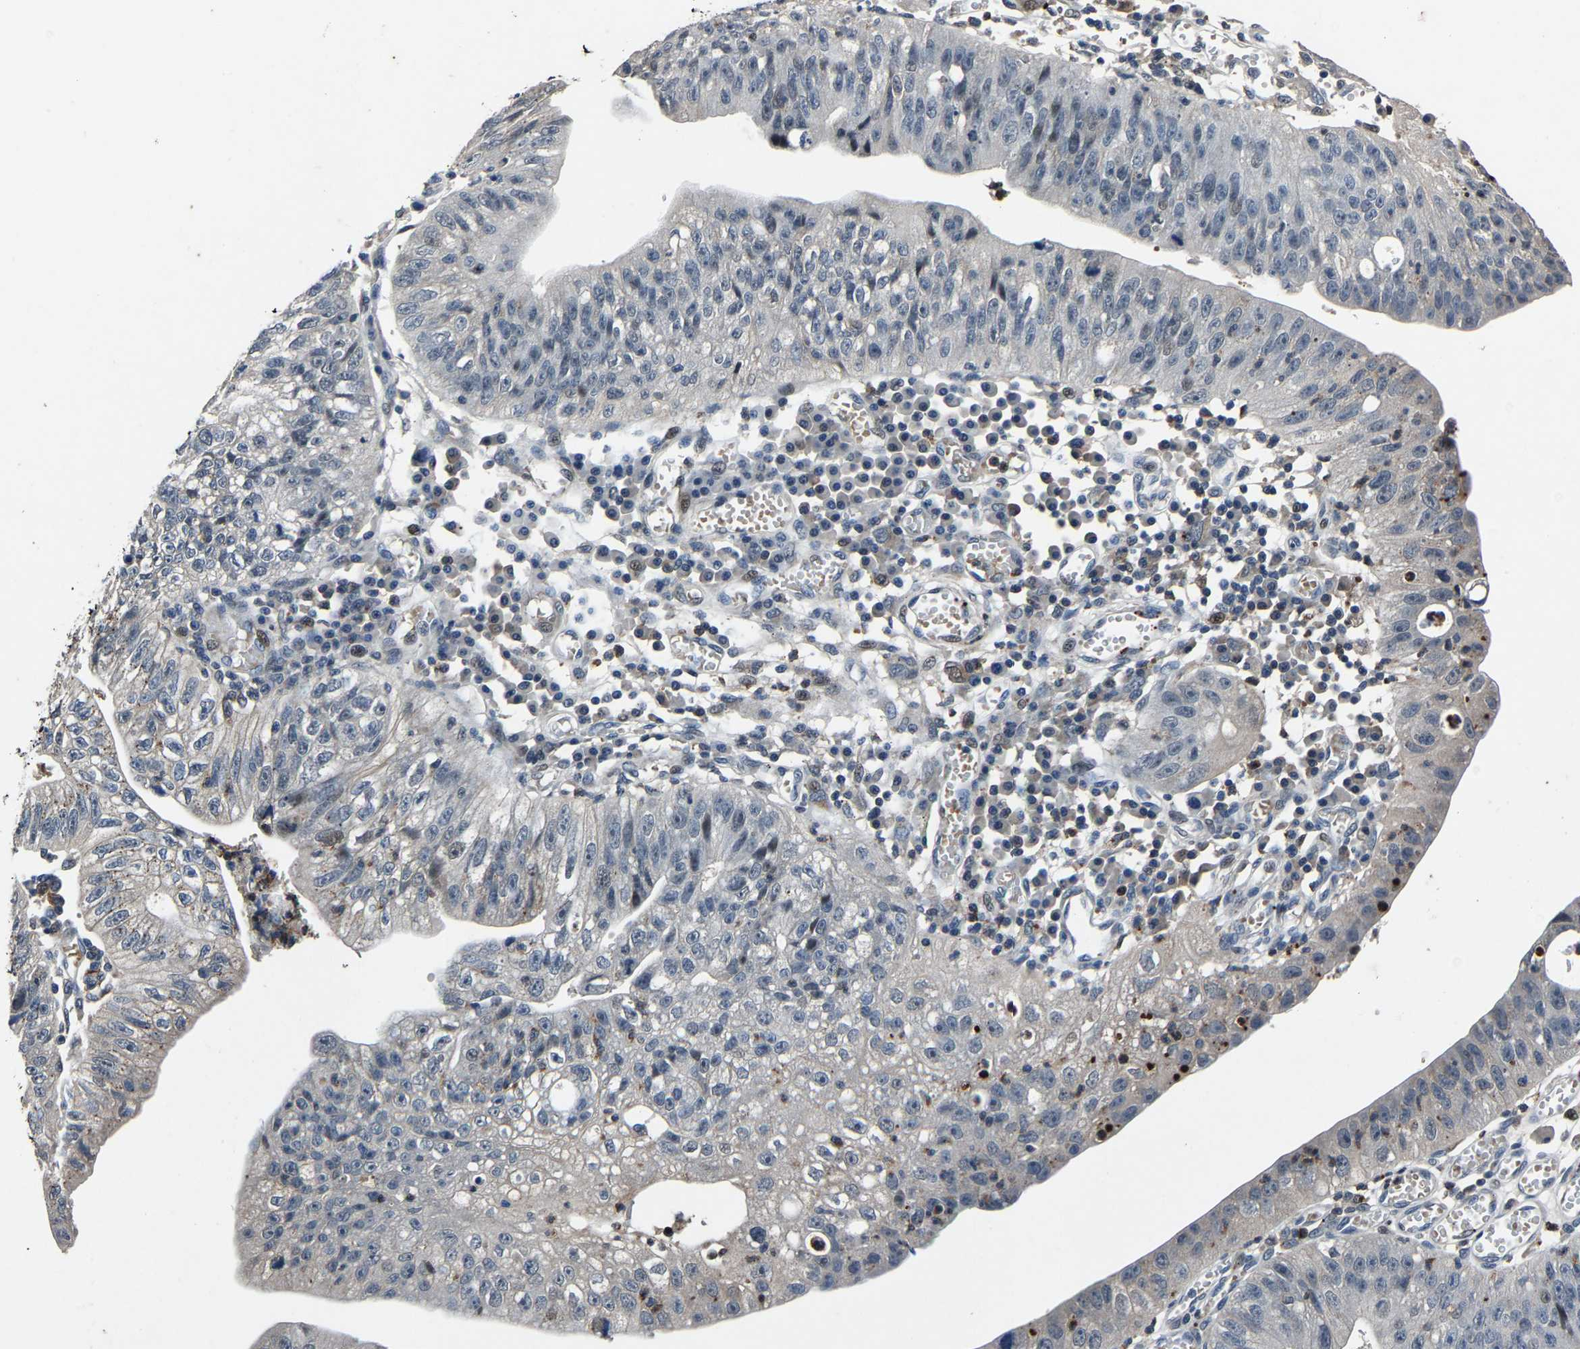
{"staining": {"intensity": "negative", "quantity": "none", "location": "none"}, "tissue": "stomach cancer", "cell_type": "Tumor cells", "image_type": "cancer", "snomed": [{"axis": "morphology", "description": "Adenocarcinoma, NOS"}, {"axis": "topography", "description": "Stomach"}], "caption": "Stomach cancer (adenocarcinoma) was stained to show a protein in brown. There is no significant expression in tumor cells. The staining is performed using DAB (3,3'-diaminobenzidine) brown chromogen with nuclei counter-stained in using hematoxylin.", "gene": "PCNX2", "patient": {"sex": "male", "age": 59}}